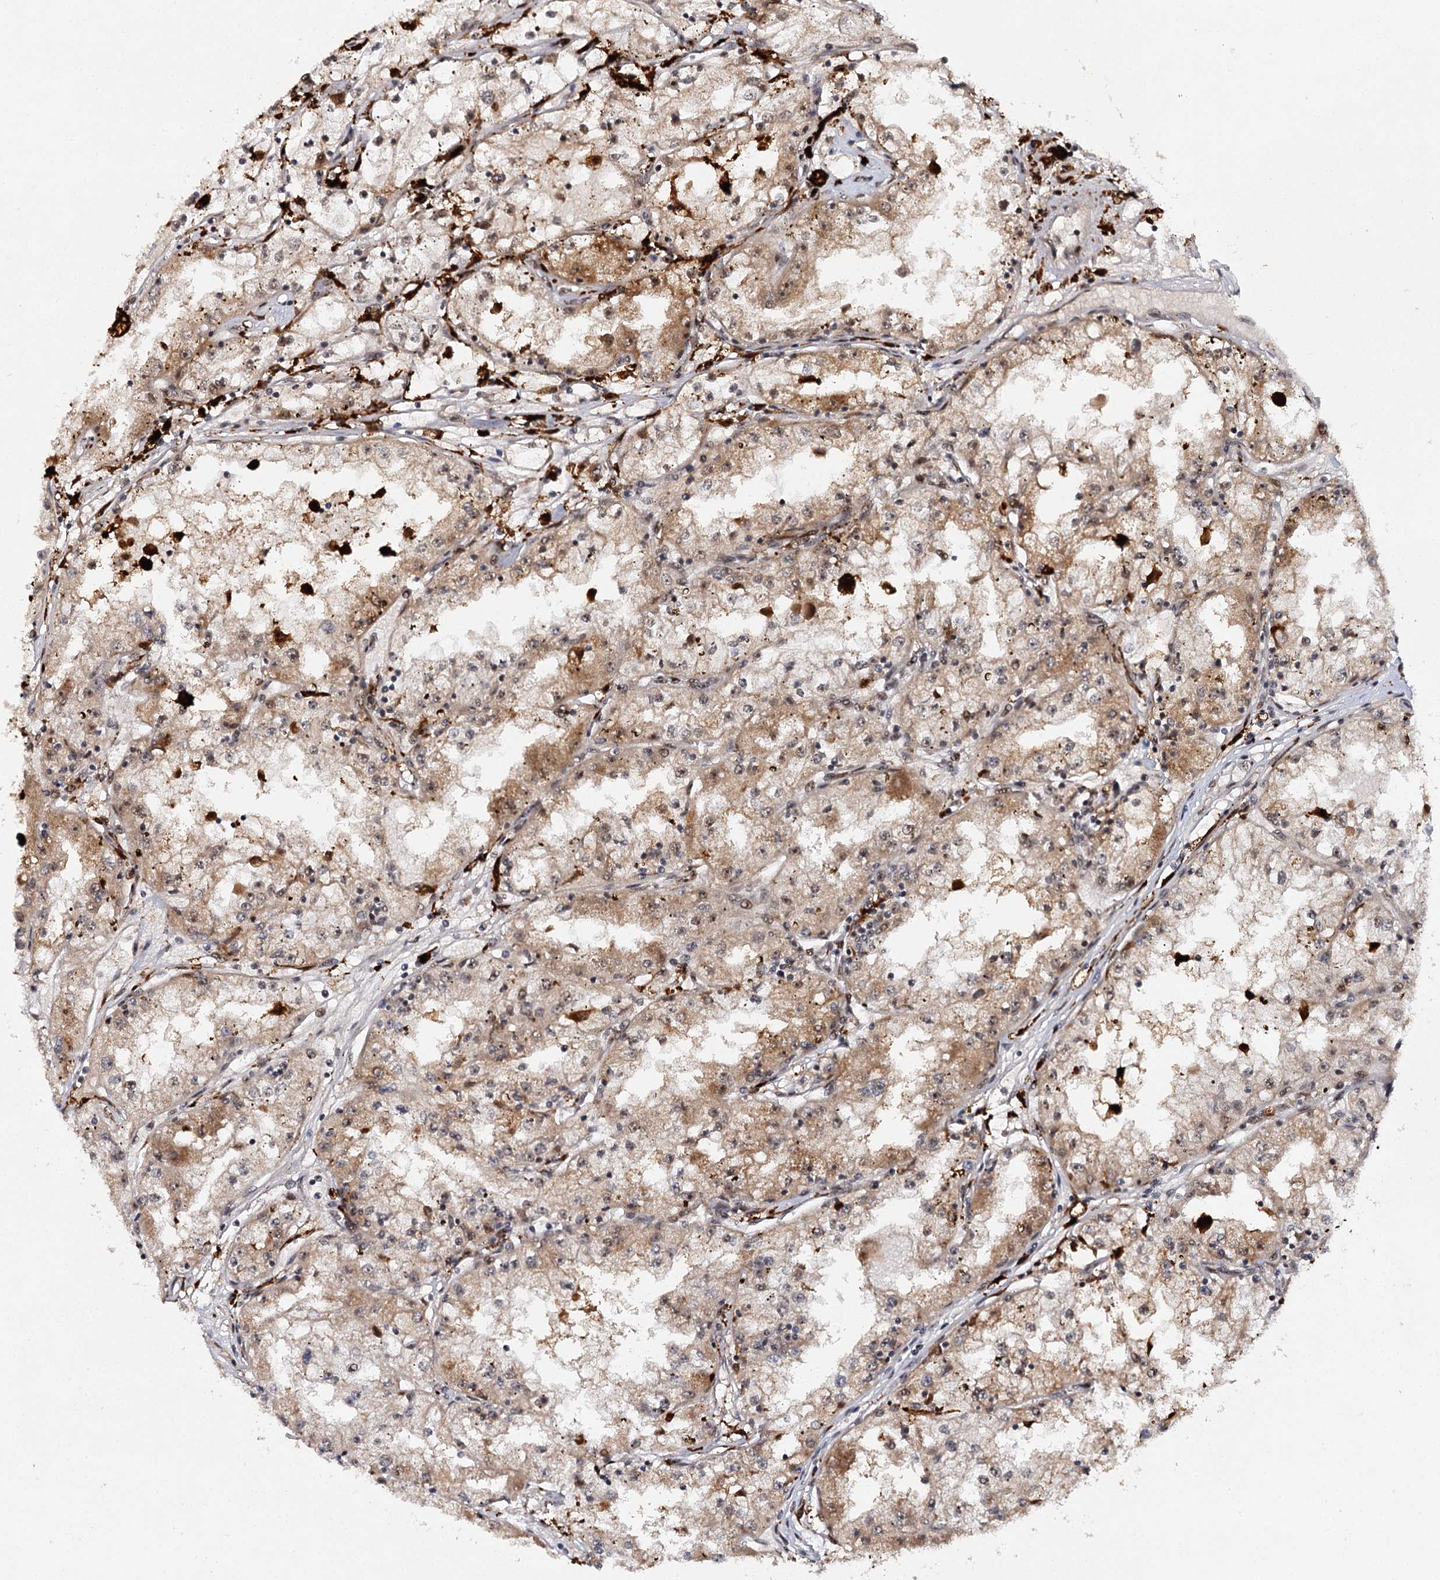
{"staining": {"intensity": "moderate", "quantity": "25%-75%", "location": "cytoplasmic/membranous,nuclear"}, "tissue": "renal cancer", "cell_type": "Tumor cells", "image_type": "cancer", "snomed": [{"axis": "morphology", "description": "Adenocarcinoma, NOS"}, {"axis": "topography", "description": "Kidney"}], "caption": "Immunohistochemistry (IHC) (DAB) staining of human renal cancer exhibits moderate cytoplasmic/membranous and nuclear protein positivity in approximately 25%-75% of tumor cells.", "gene": "BUD13", "patient": {"sex": "male", "age": 56}}